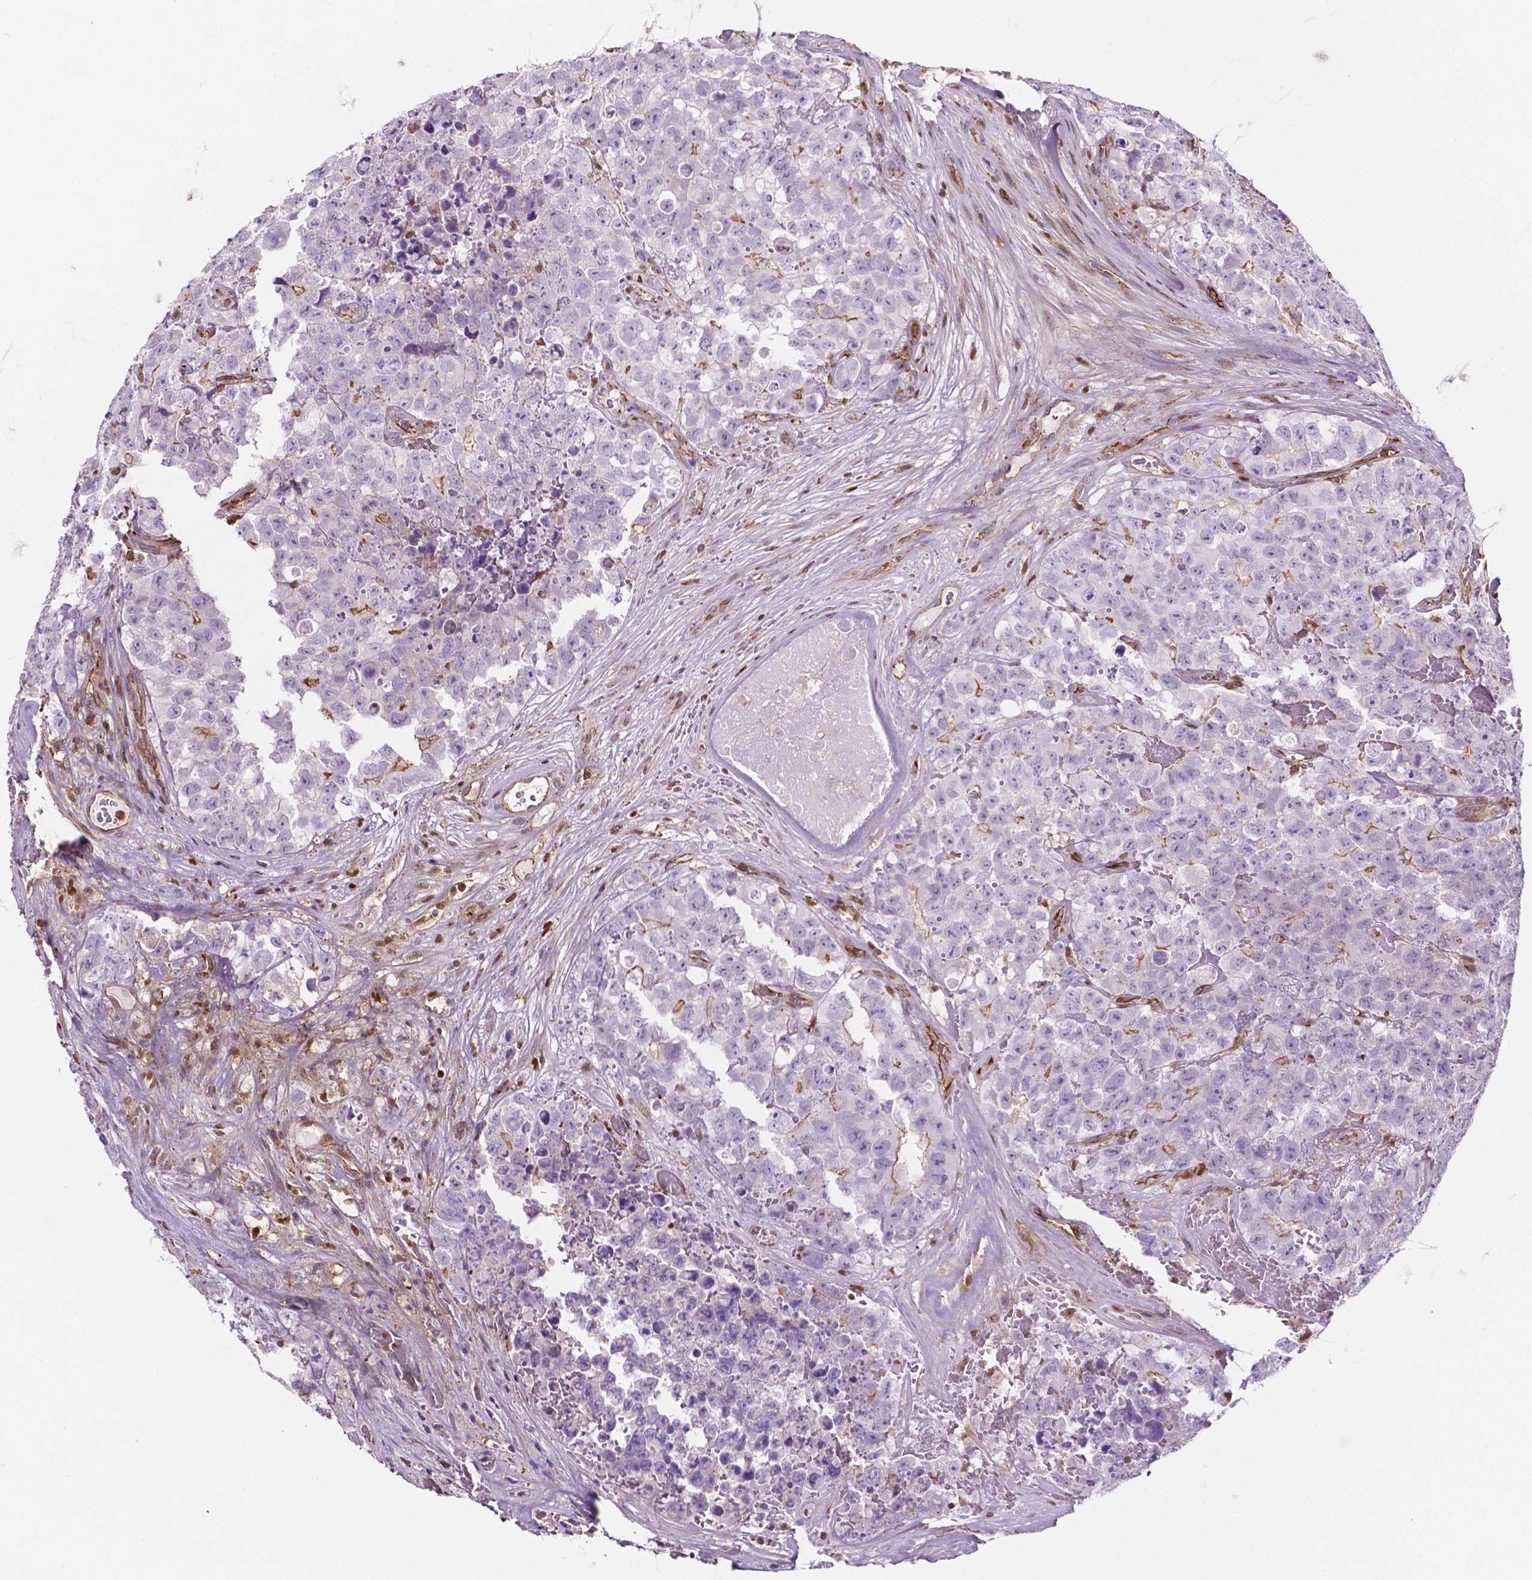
{"staining": {"intensity": "negative", "quantity": "none", "location": "none"}, "tissue": "testis cancer", "cell_type": "Tumor cells", "image_type": "cancer", "snomed": [{"axis": "morphology", "description": "Carcinoma, Embryonal, NOS"}, {"axis": "topography", "description": "Testis"}], "caption": "Human testis cancer (embryonal carcinoma) stained for a protein using immunohistochemistry (IHC) demonstrates no positivity in tumor cells.", "gene": "DCN", "patient": {"sex": "male", "age": 18}}